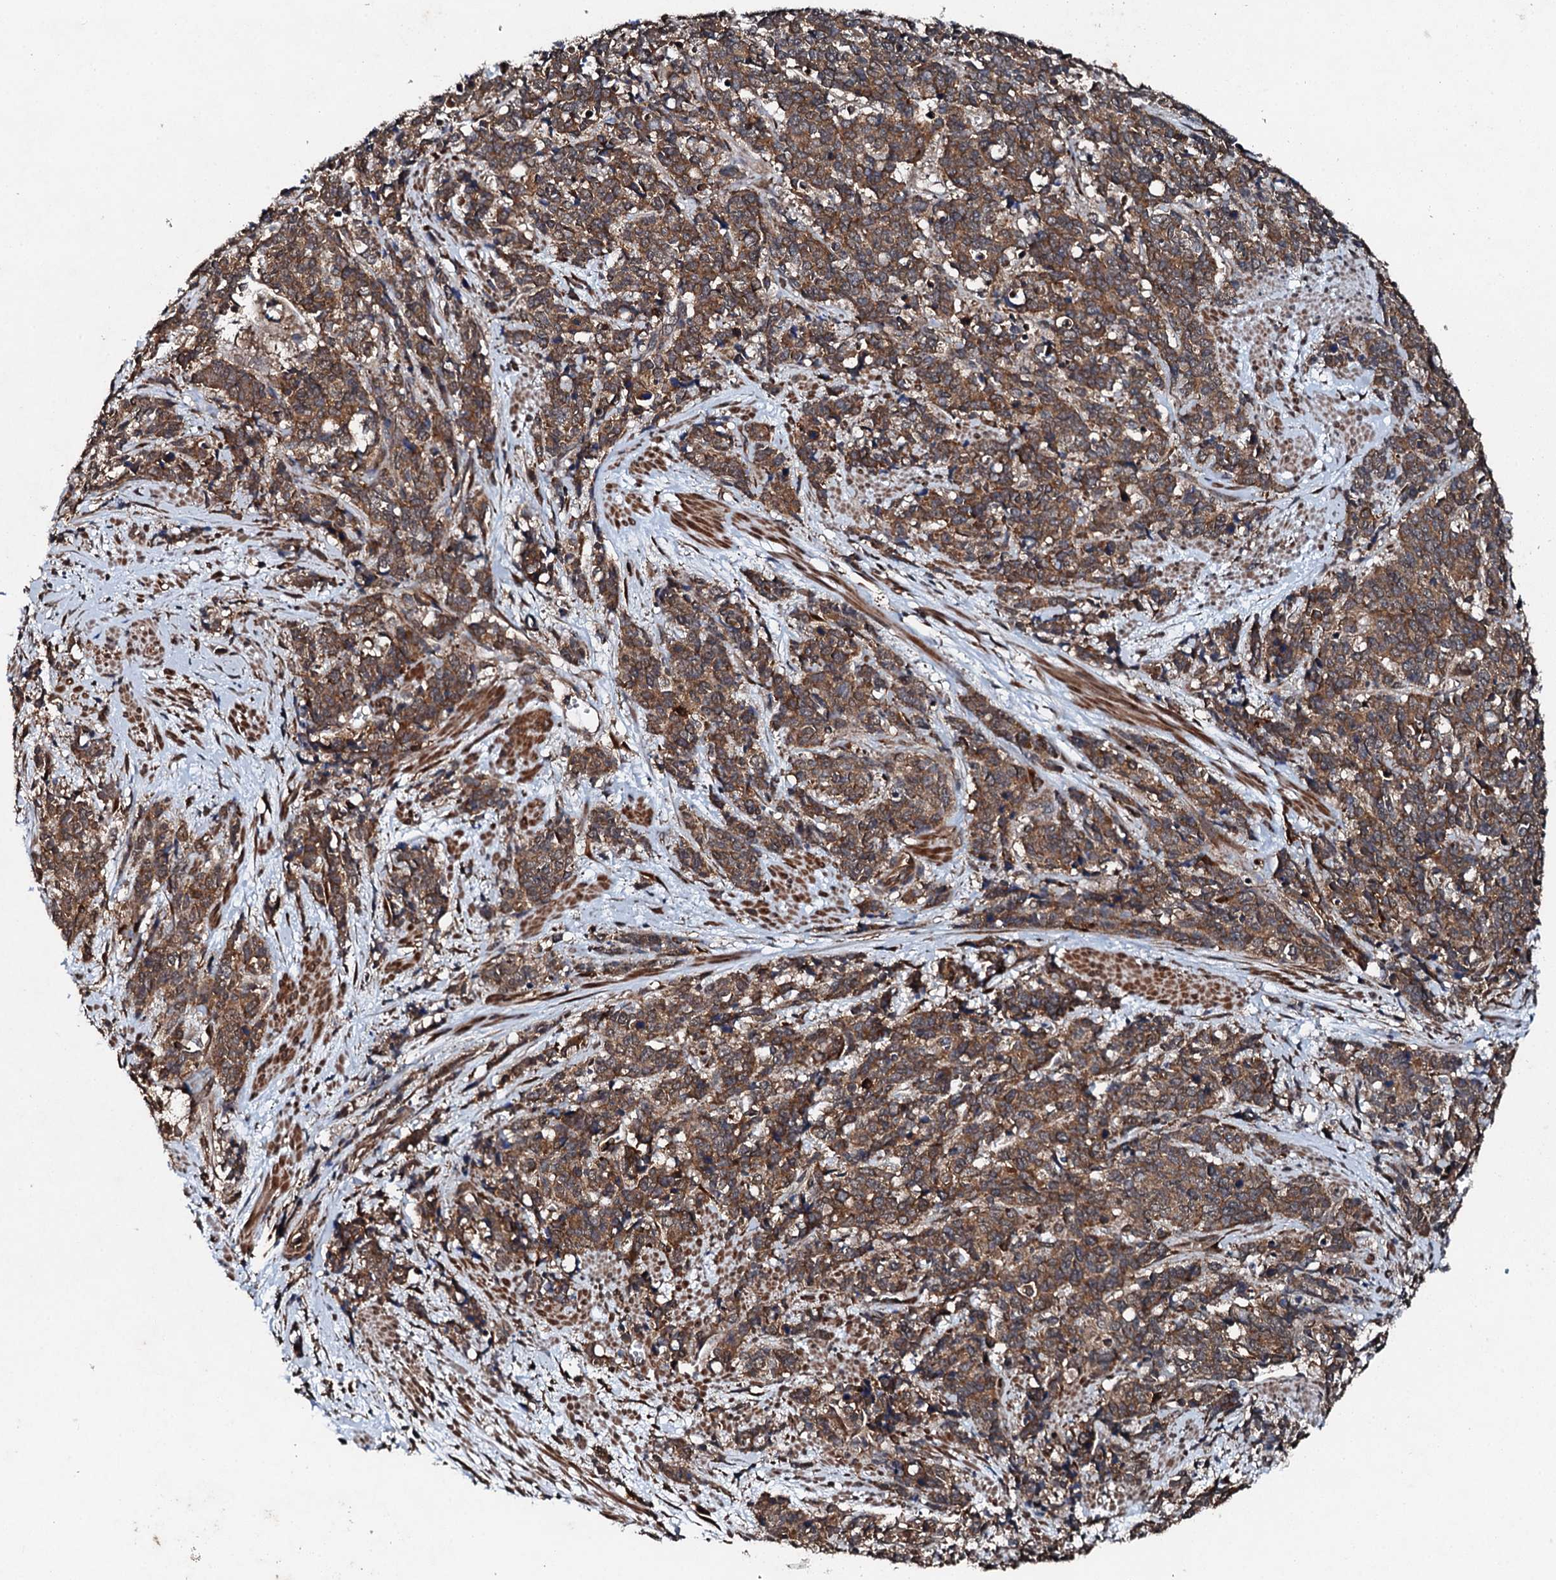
{"staining": {"intensity": "moderate", "quantity": ">75%", "location": "cytoplasmic/membranous"}, "tissue": "cervical cancer", "cell_type": "Tumor cells", "image_type": "cancer", "snomed": [{"axis": "morphology", "description": "Squamous cell carcinoma, NOS"}, {"axis": "topography", "description": "Cervix"}], "caption": "Squamous cell carcinoma (cervical) stained with immunohistochemistry (IHC) reveals moderate cytoplasmic/membranous expression in about >75% of tumor cells. (DAB (3,3'-diaminobenzidine) IHC with brightfield microscopy, high magnification).", "gene": "EDC4", "patient": {"sex": "female", "age": 60}}